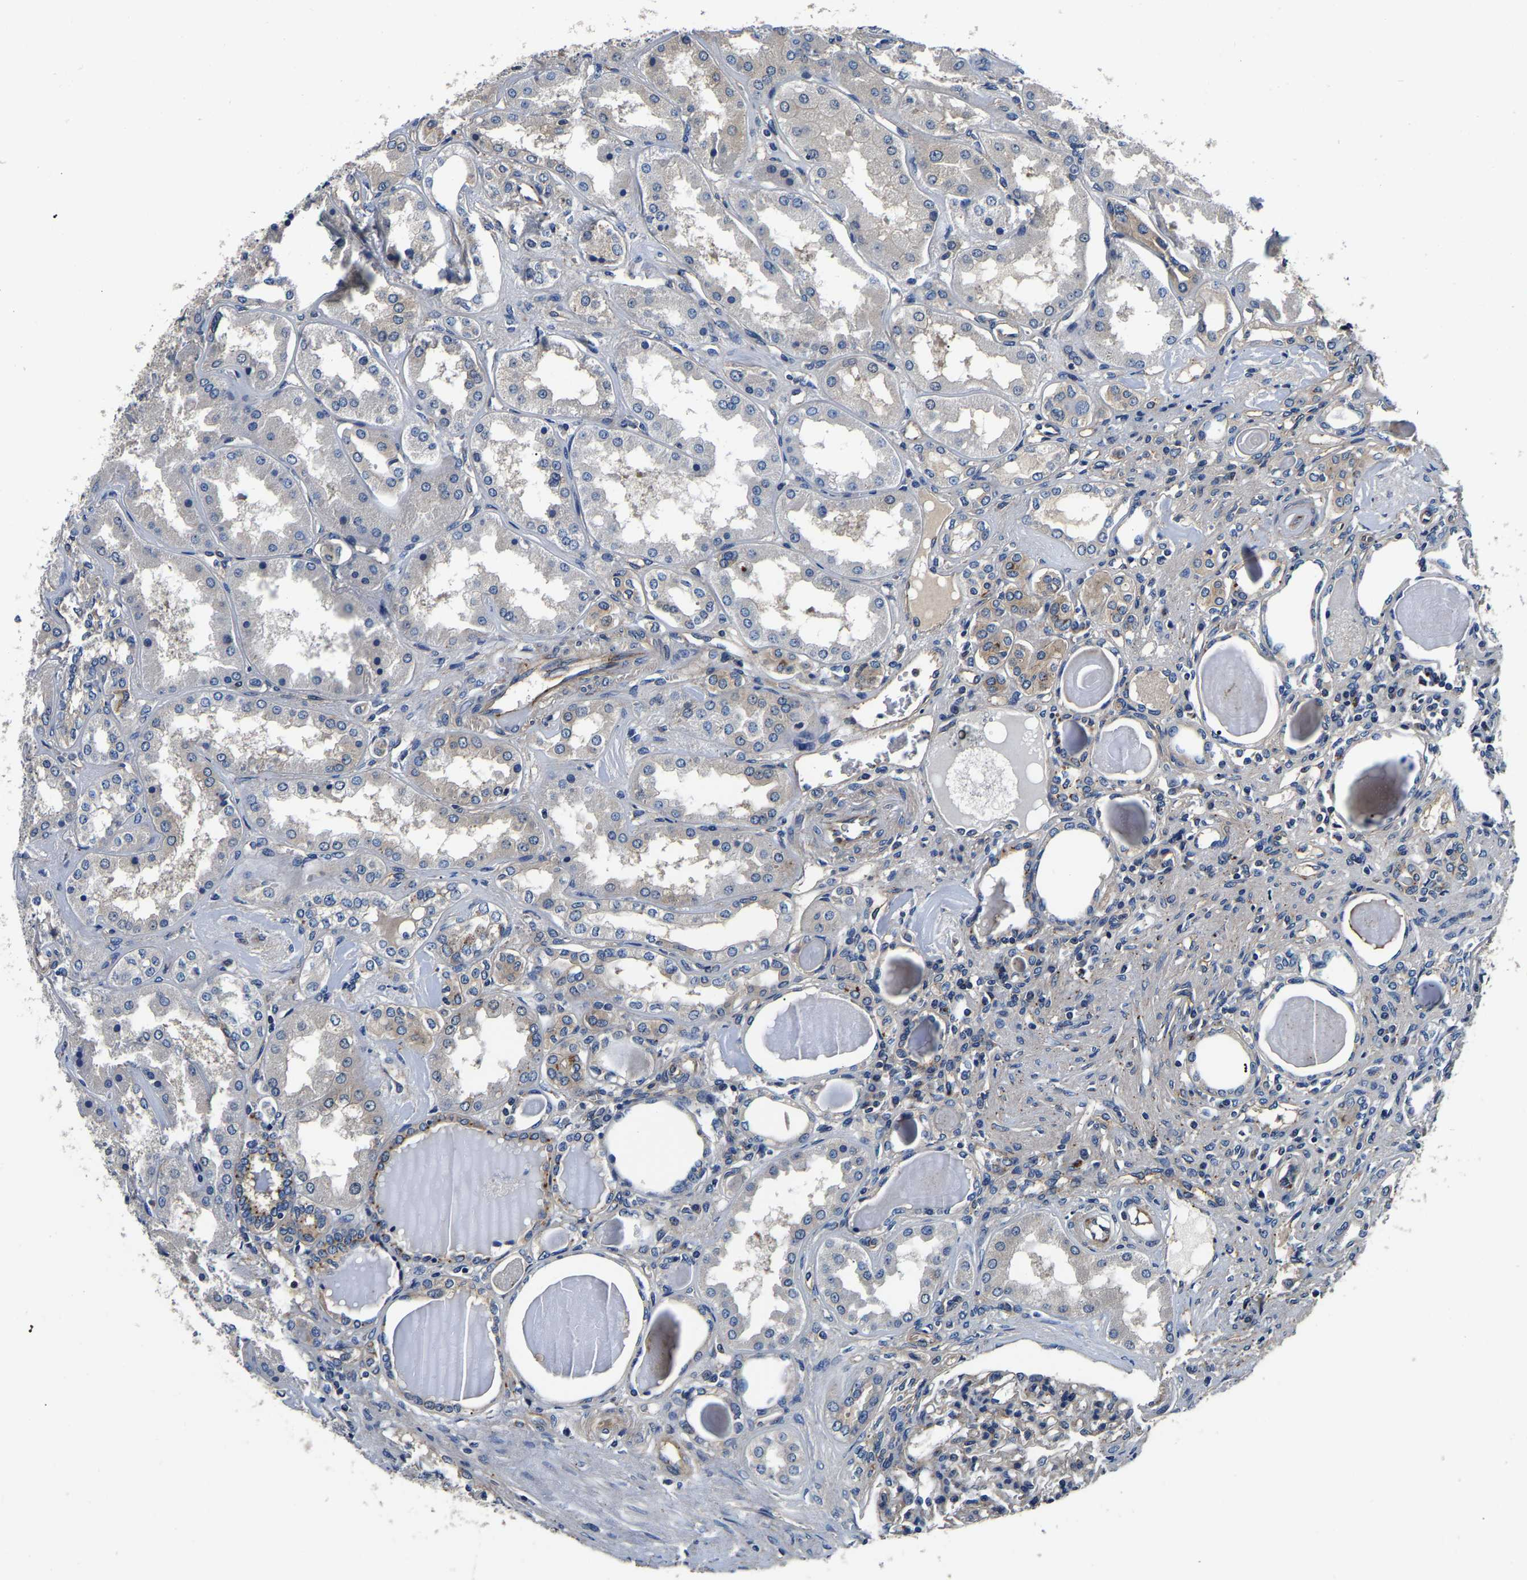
{"staining": {"intensity": "weak", "quantity": "<25%", "location": "cytoplasmic/membranous"}, "tissue": "kidney", "cell_type": "Cells in glomeruli", "image_type": "normal", "snomed": [{"axis": "morphology", "description": "Normal tissue, NOS"}, {"axis": "topography", "description": "Kidney"}], "caption": "IHC micrograph of normal kidney stained for a protein (brown), which shows no positivity in cells in glomeruli.", "gene": "SH3GLB1", "patient": {"sex": "female", "age": 56}}